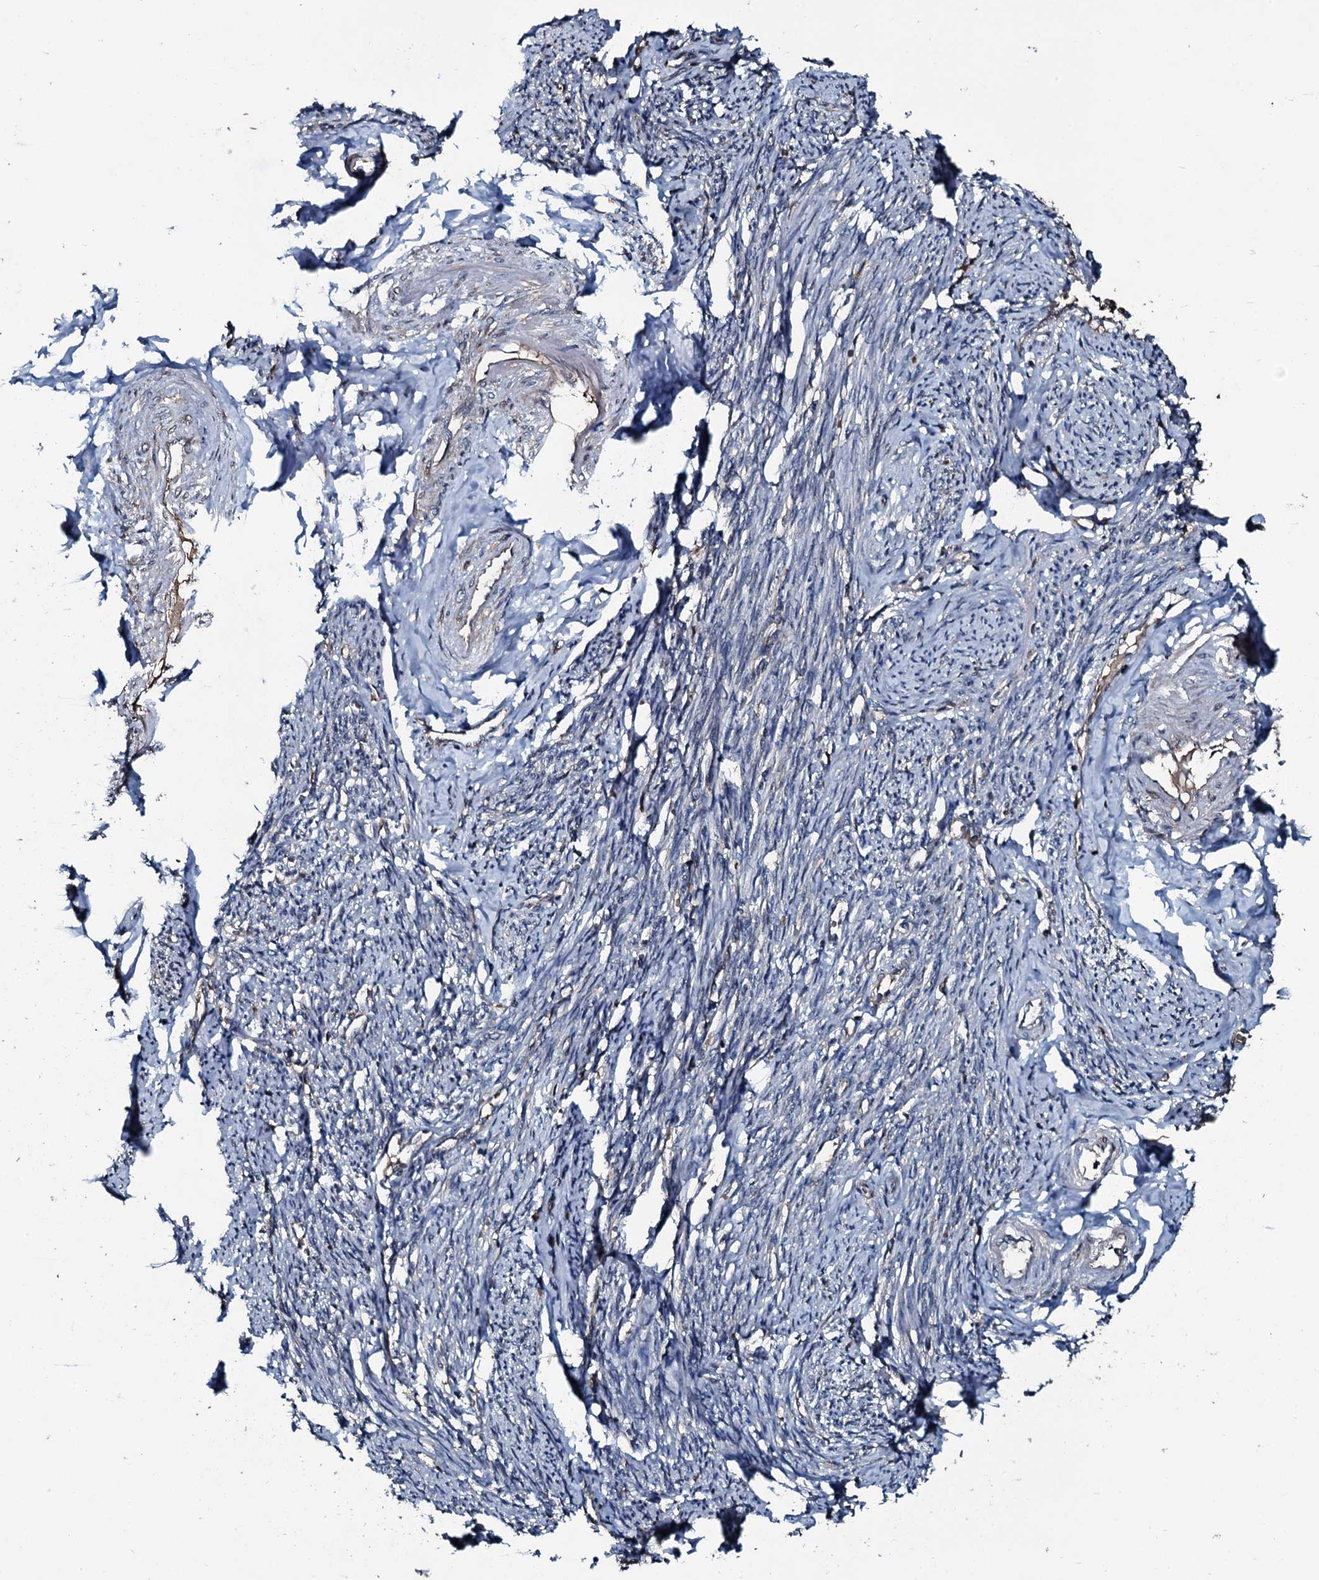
{"staining": {"intensity": "weak", "quantity": "<25%", "location": "cytoplasmic/membranous"}, "tissue": "smooth muscle", "cell_type": "Smooth muscle cells", "image_type": "normal", "snomed": [{"axis": "morphology", "description": "Normal tissue, NOS"}, {"axis": "topography", "description": "Smooth muscle"}, {"axis": "topography", "description": "Uterus"}], "caption": "Immunohistochemical staining of normal smooth muscle shows no significant positivity in smooth muscle cells.", "gene": "AARS1", "patient": {"sex": "female", "age": 59}}